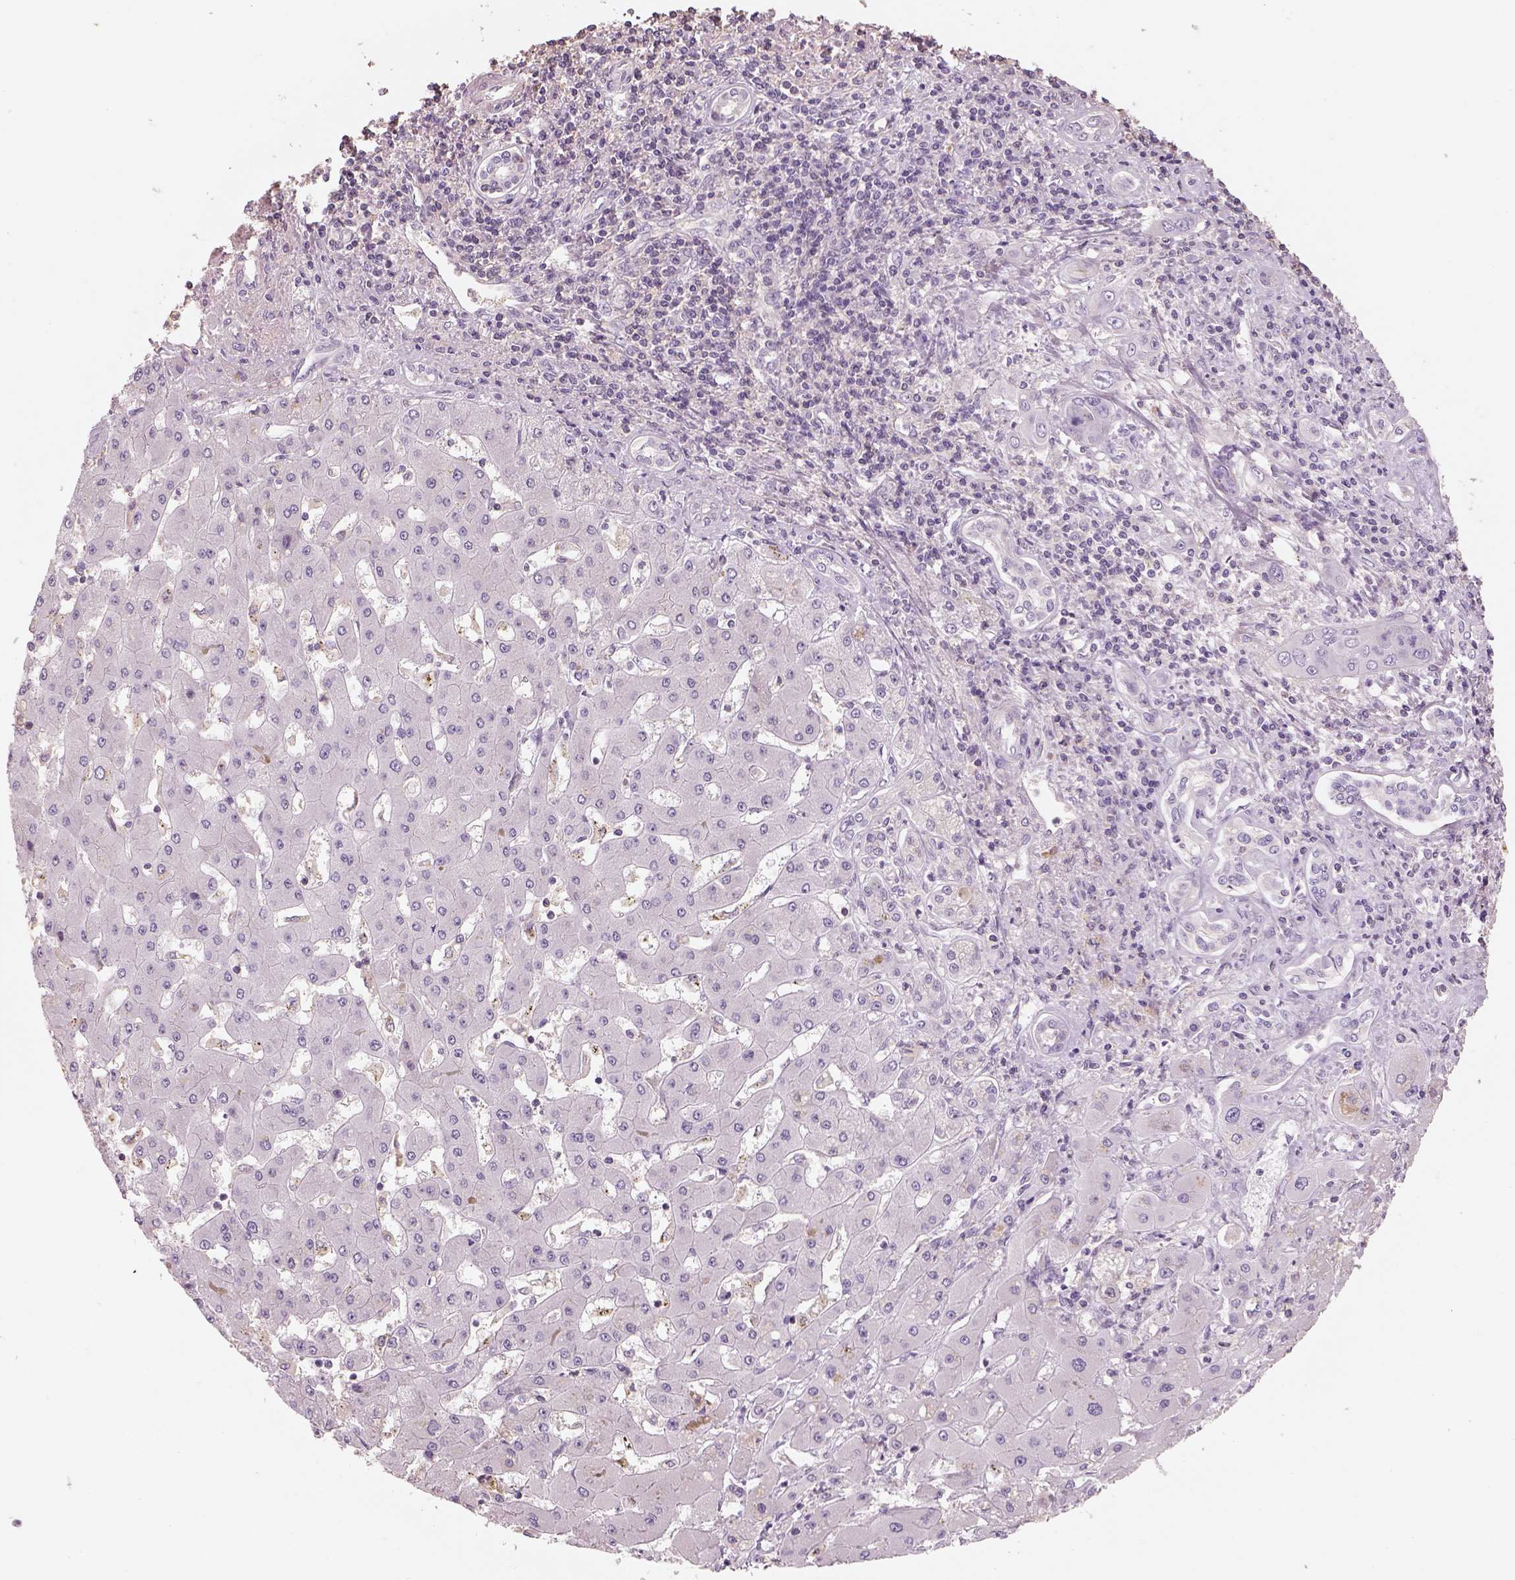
{"staining": {"intensity": "negative", "quantity": "none", "location": "none"}, "tissue": "liver cancer", "cell_type": "Tumor cells", "image_type": "cancer", "snomed": [{"axis": "morphology", "description": "Cholangiocarcinoma"}, {"axis": "topography", "description": "Liver"}], "caption": "A high-resolution histopathology image shows immunohistochemistry (IHC) staining of liver cancer, which shows no significant expression in tumor cells.", "gene": "OTUD6A", "patient": {"sex": "male", "age": 67}}